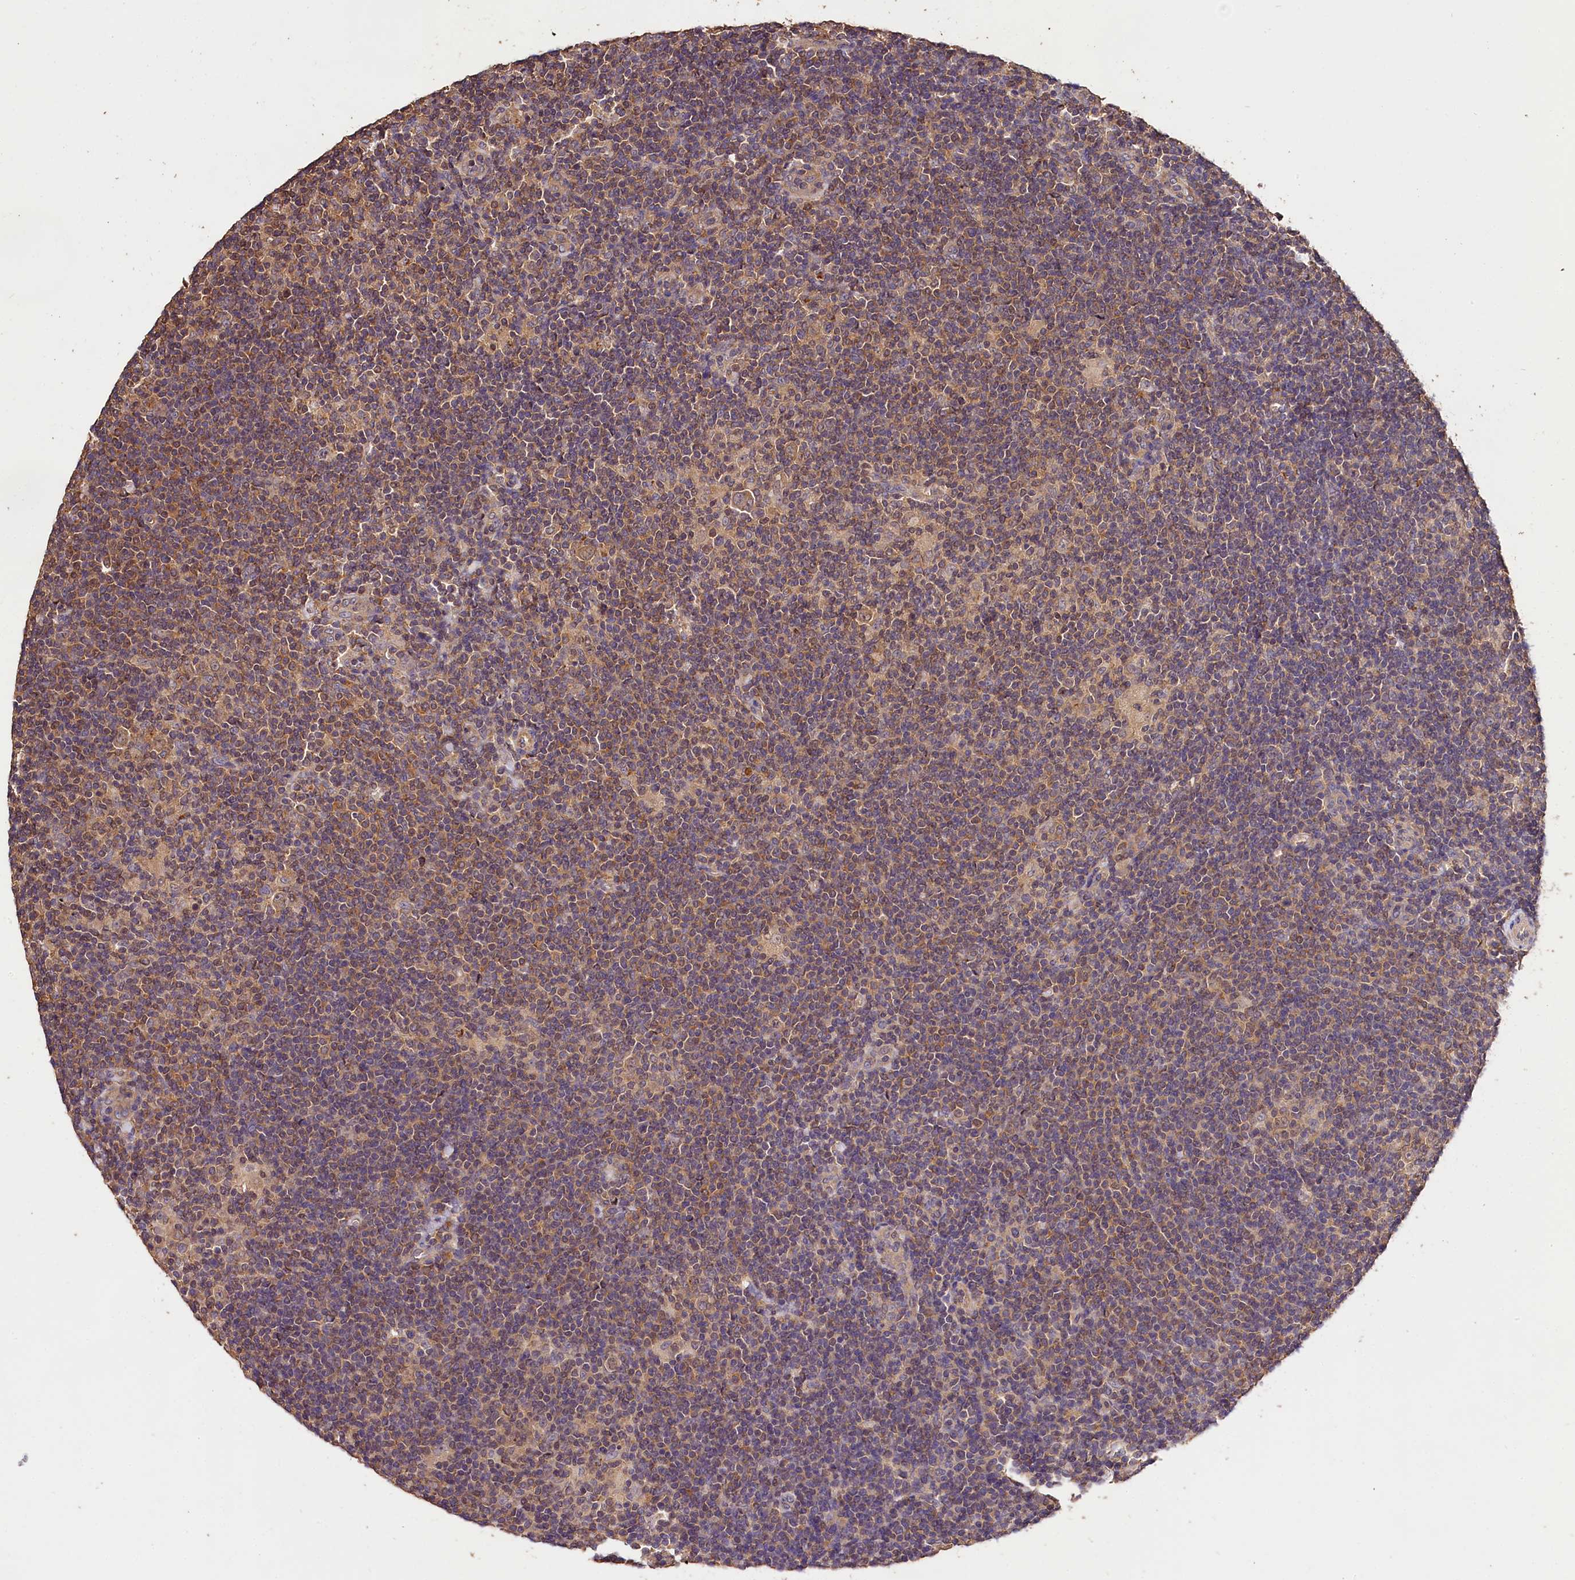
{"staining": {"intensity": "moderate", "quantity": "<25%", "location": "cytoplasmic/membranous"}, "tissue": "lymphoma", "cell_type": "Tumor cells", "image_type": "cancer", "snomed": [{"axis": "morphology", "description": "Hodgkin's disease, NOS"}, {"axis": "topography", "description": "Lymph node"}], "caption": "Immunohistochemistry micrograph of neoplastic tissue: lymphoma stained using IHC exhibits low levels of moderate protein expression localized specifically in the cytoplasmic/membranous of tumor cells, appearing as a cytoplasmic/membranous brown color.", "gene": "OAS3", "patient": {"sex": "female", "age": 57}}